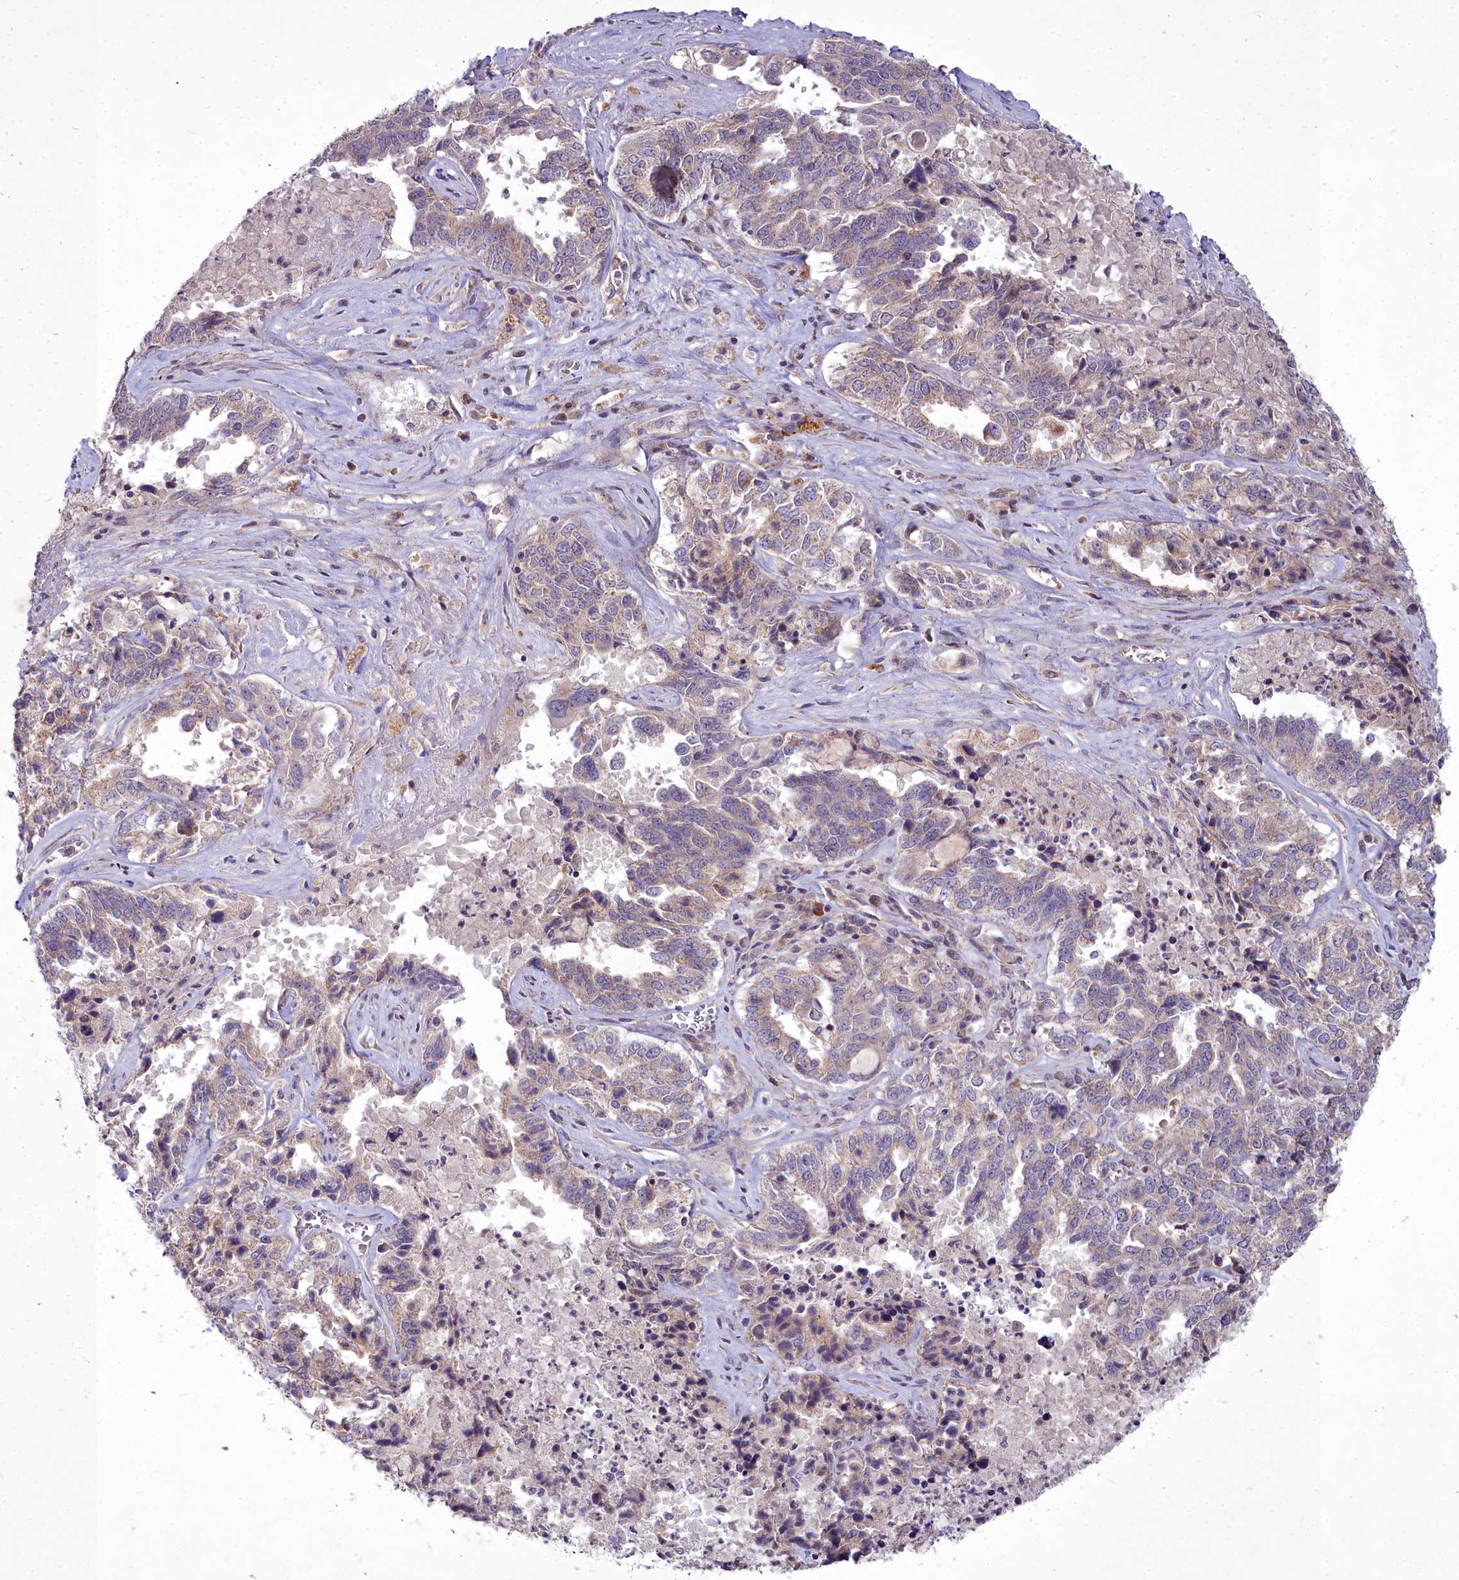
{"staining": {"intensity": "moderate", "quantity": "25%-75%", "location": "cytoplasmic/membranous"}, "tissue": "ovarian cancer", "cell_type": "Tumor cells", "image_type": "cancer", "snomed": [{"axis": "morphology", "description": "Carcinoma, endometroid"}, {"axis": "topography", "description": "Ovary"}], "caption": "Tumor cells reveal medium levels of moderate cytoplasmic/membranous expression in about 25%-75% of cells in human ovarian cancer. The staining is performed using DAB (3,3'-diaminobenzidine) brown chromogen to label protein expression. The nuclei are counter-stained blue using hematoxylin.", "gene": "MICU2", "patient": {"sex": "female", "age": 62}}